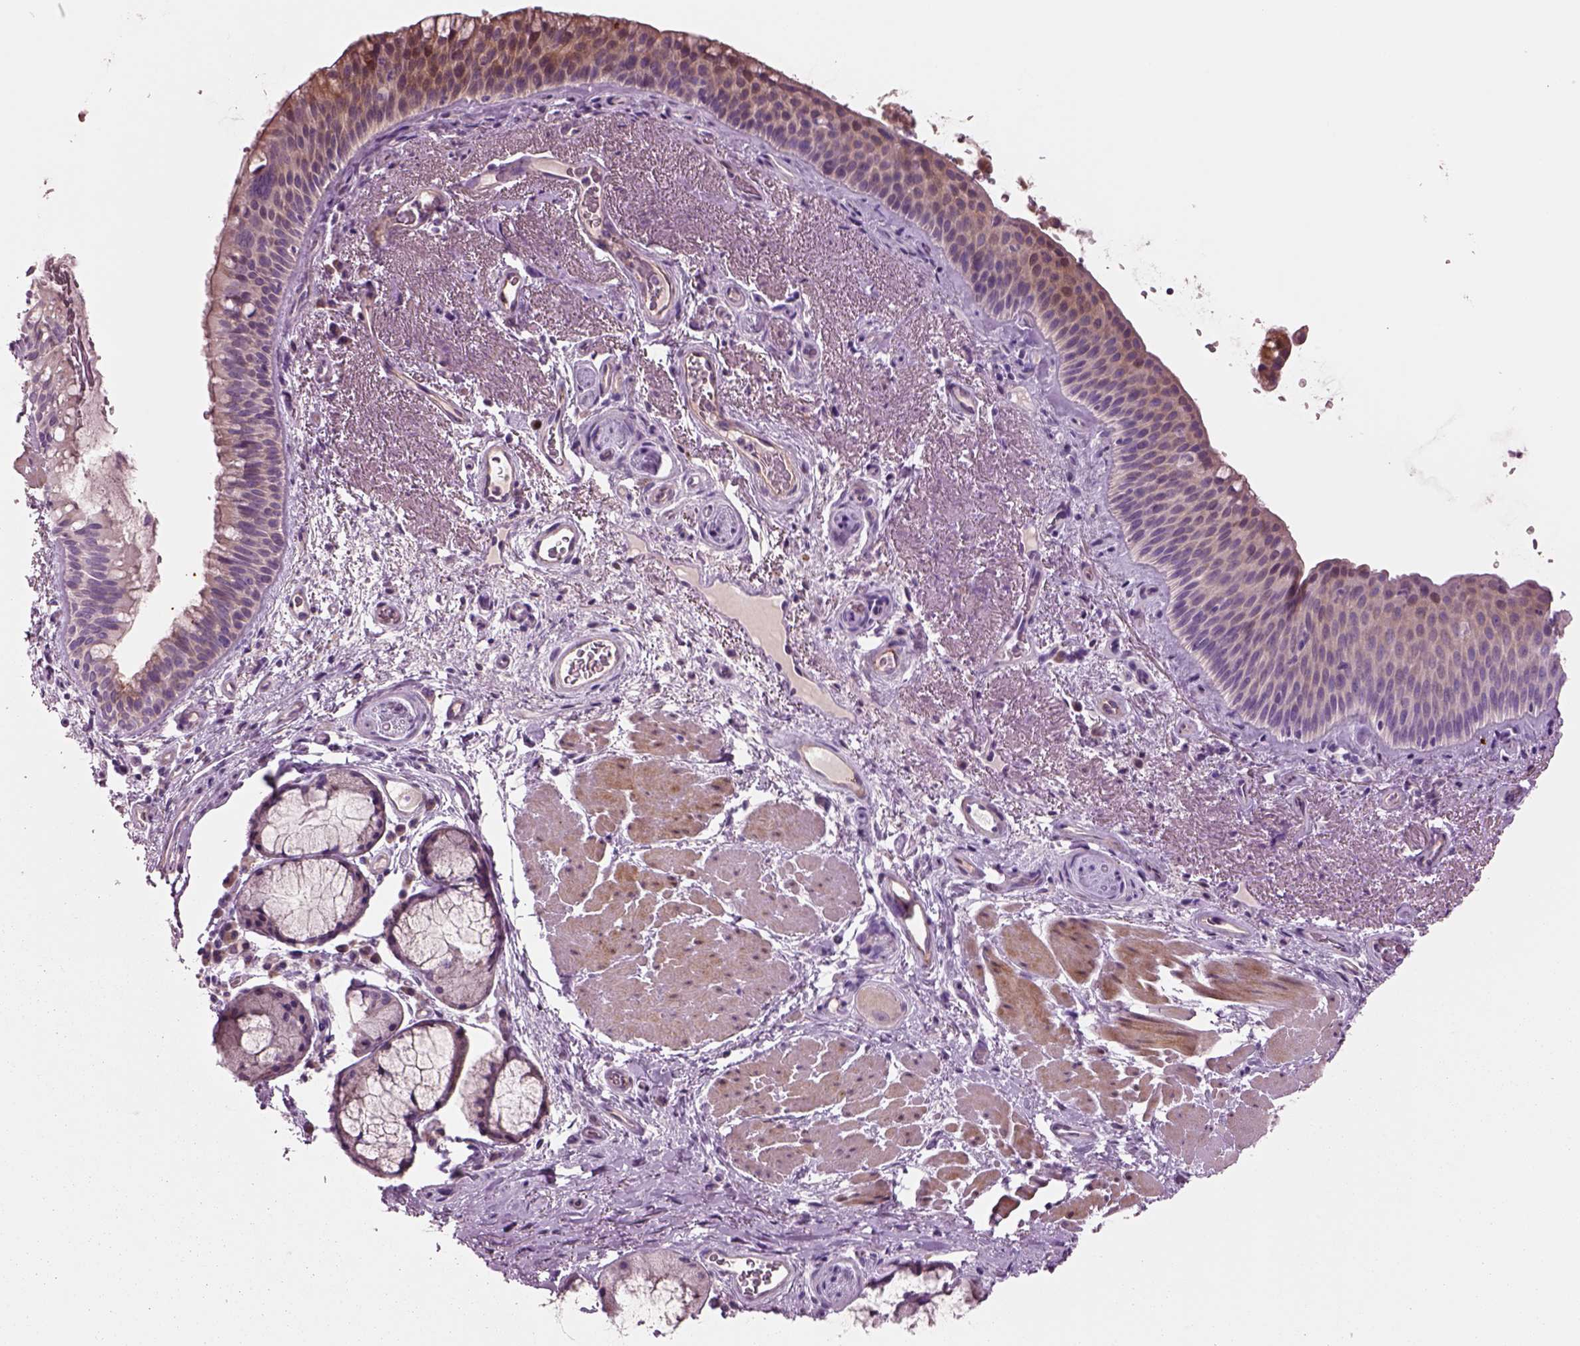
{"staining": {"intensity": "weak", "quantity": "<25%", "location": "cytoplasmic/membranous"}, "tissue": "bronchus", "cell_type": "Respiratory epithelial cells", "image_type": "normal", "snomed": [{"axis": "morphology", "description": "Normal tissue, NOS"}, {"axis": "topography", "description": "Bronchus"}], "caption": "Respiratory epithelial cells are negative for brown protein staining in benign bronchus. (Stains: DAB immunohistochemistry with hematoxylin counter stain, Microscopy: brightfield microscopy at high magnification).", "gene": "PLPP7", "patient": {"sex": "male", "age": 48}}